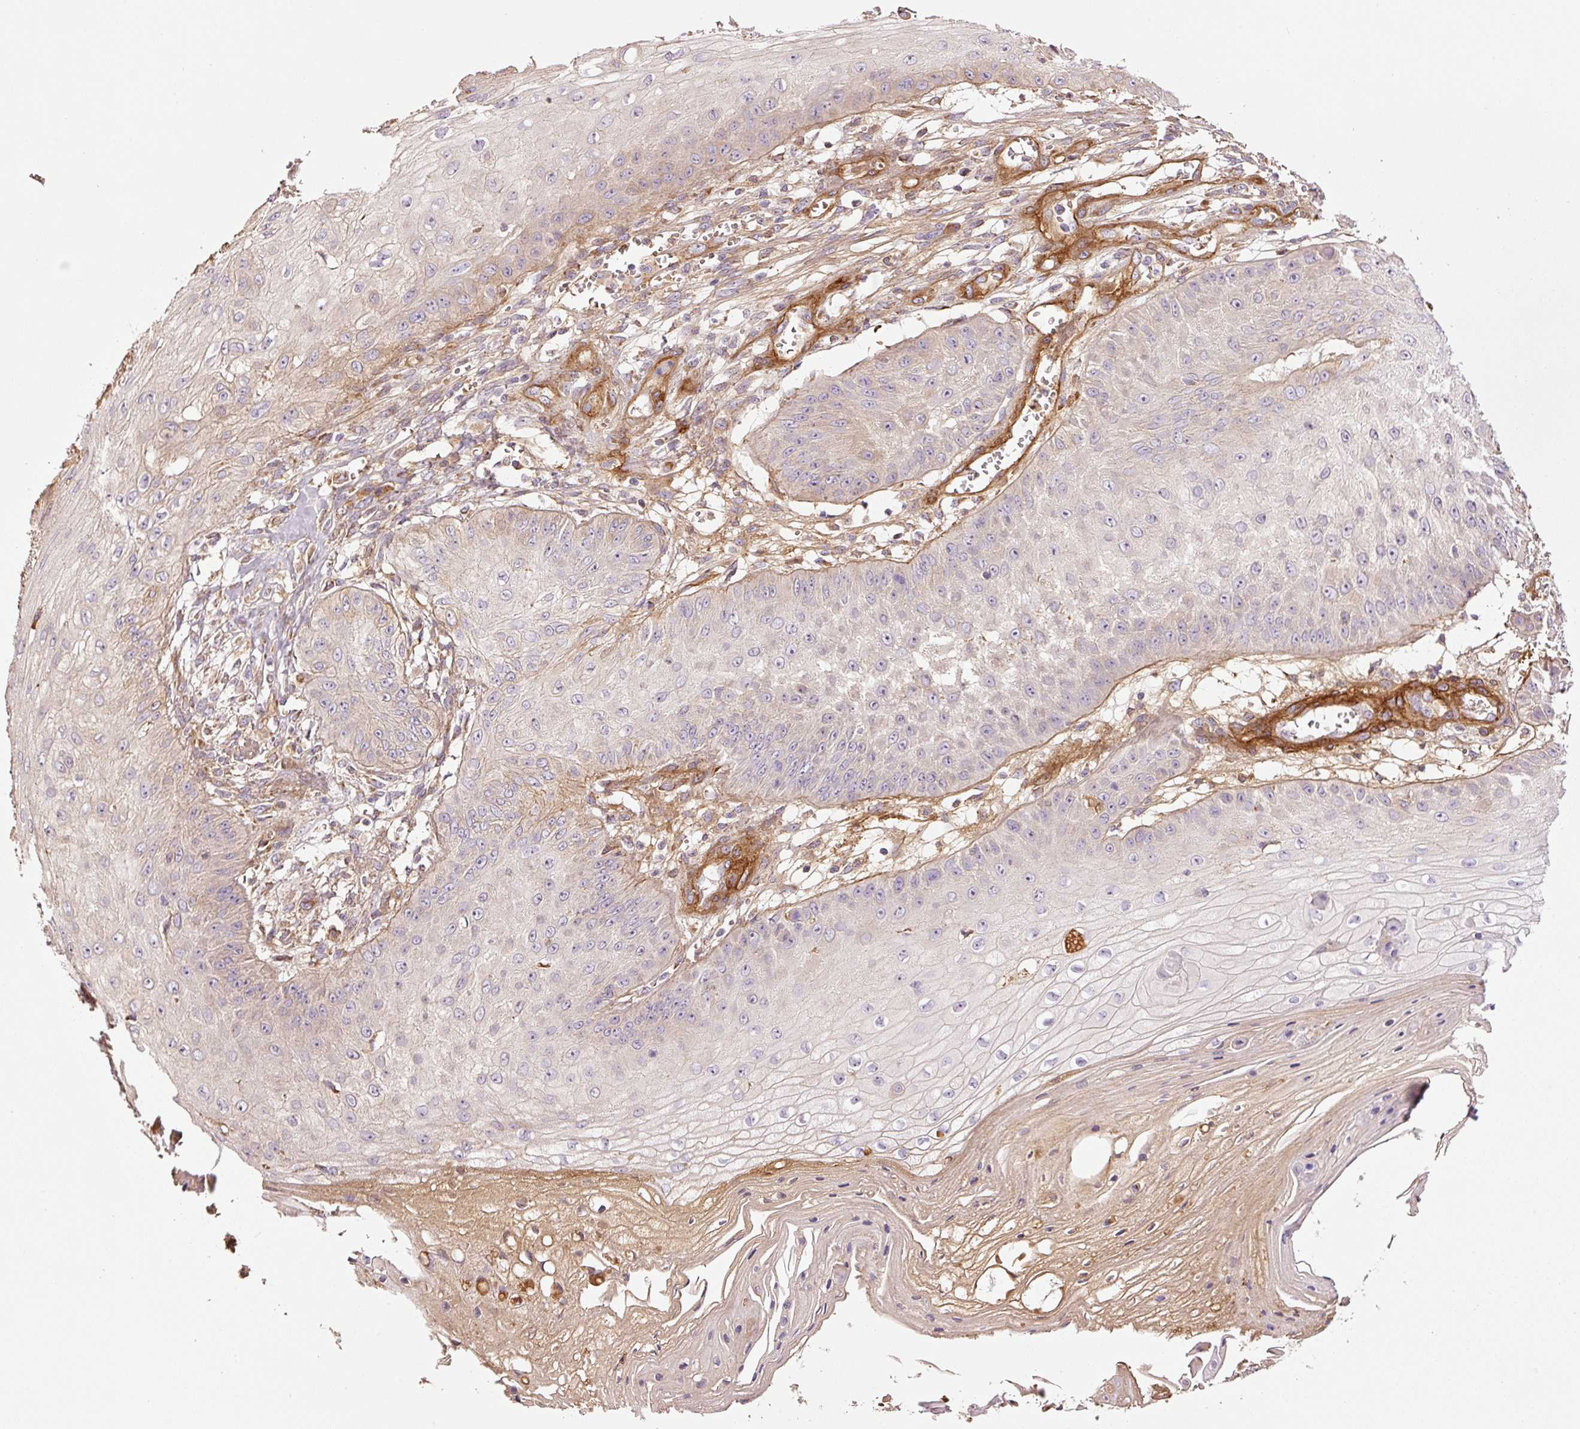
{"staining": {"intensity": "negative", "quantity": "none", "location": "none"}, "tissue": "skin cancer", "cell_type": "Tumor cells", "image_type": "cancer", "snomed": [{"axis": "morphology", "description": "Squamous cell carcinoma, NOS"}, {"axis": "topography", "description": "Skin"}], "caption": "Tumor cells are negative for brown protein staining in skin squamous cell carcinoma.", "gene": "NID2", "patient": {"sex": "male", "age": 70}}